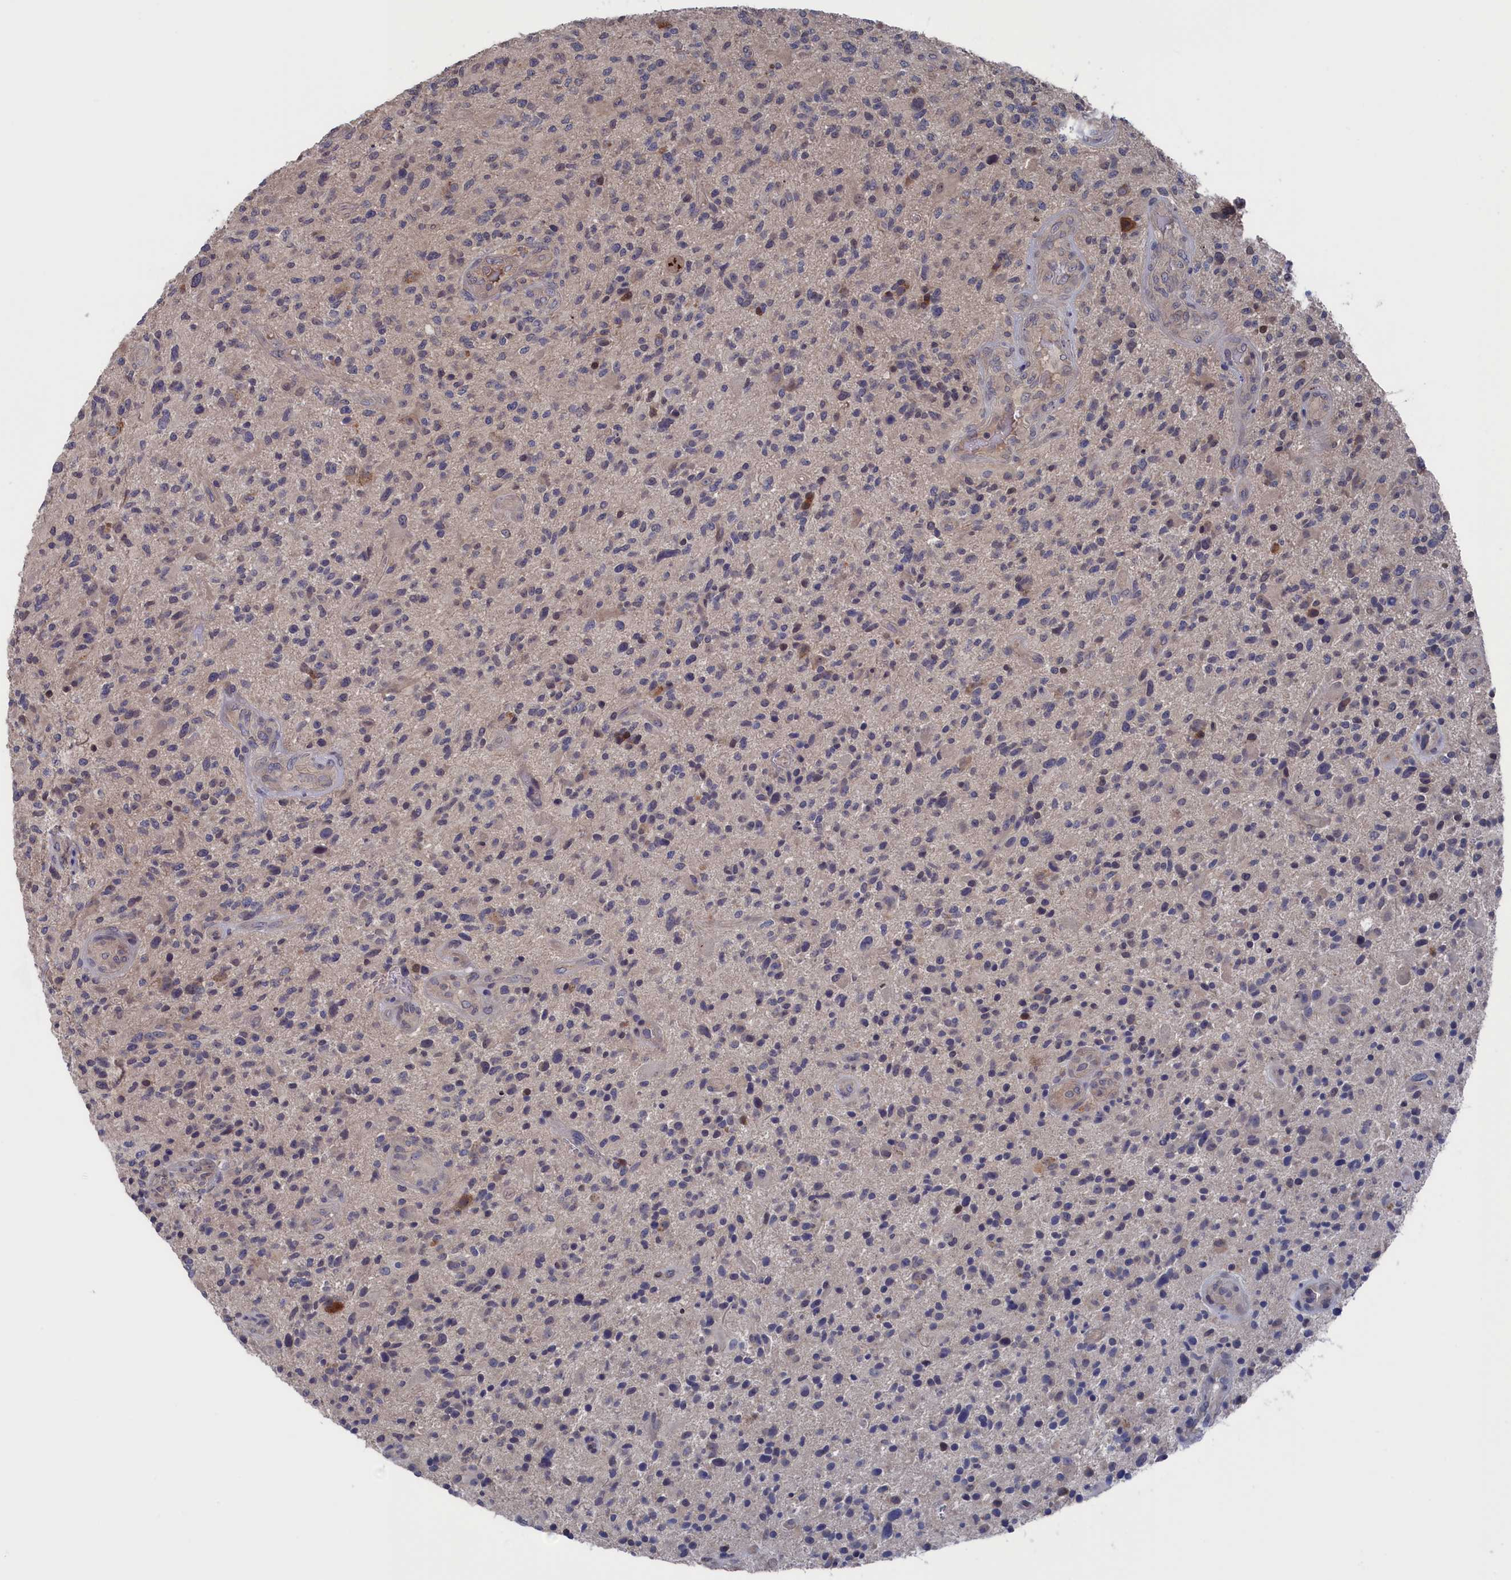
{"staining": {"intensity": "negative", "quantity": "none", "location": "none"}, "tissue": "glioma", "cell_type": "Tumor cells", "image_type": "cancer", "snomed": [{"axis": "morphology", "description": "Glioma, malignant, High grade"}, {"axis": "topography", "description": "Brain"}], "caption": "Tumor cells show no significant protein expression in malignant glioma (high-grade).", "gene": "NUTF2", "patient": {"sex": "male", "age": 47}}